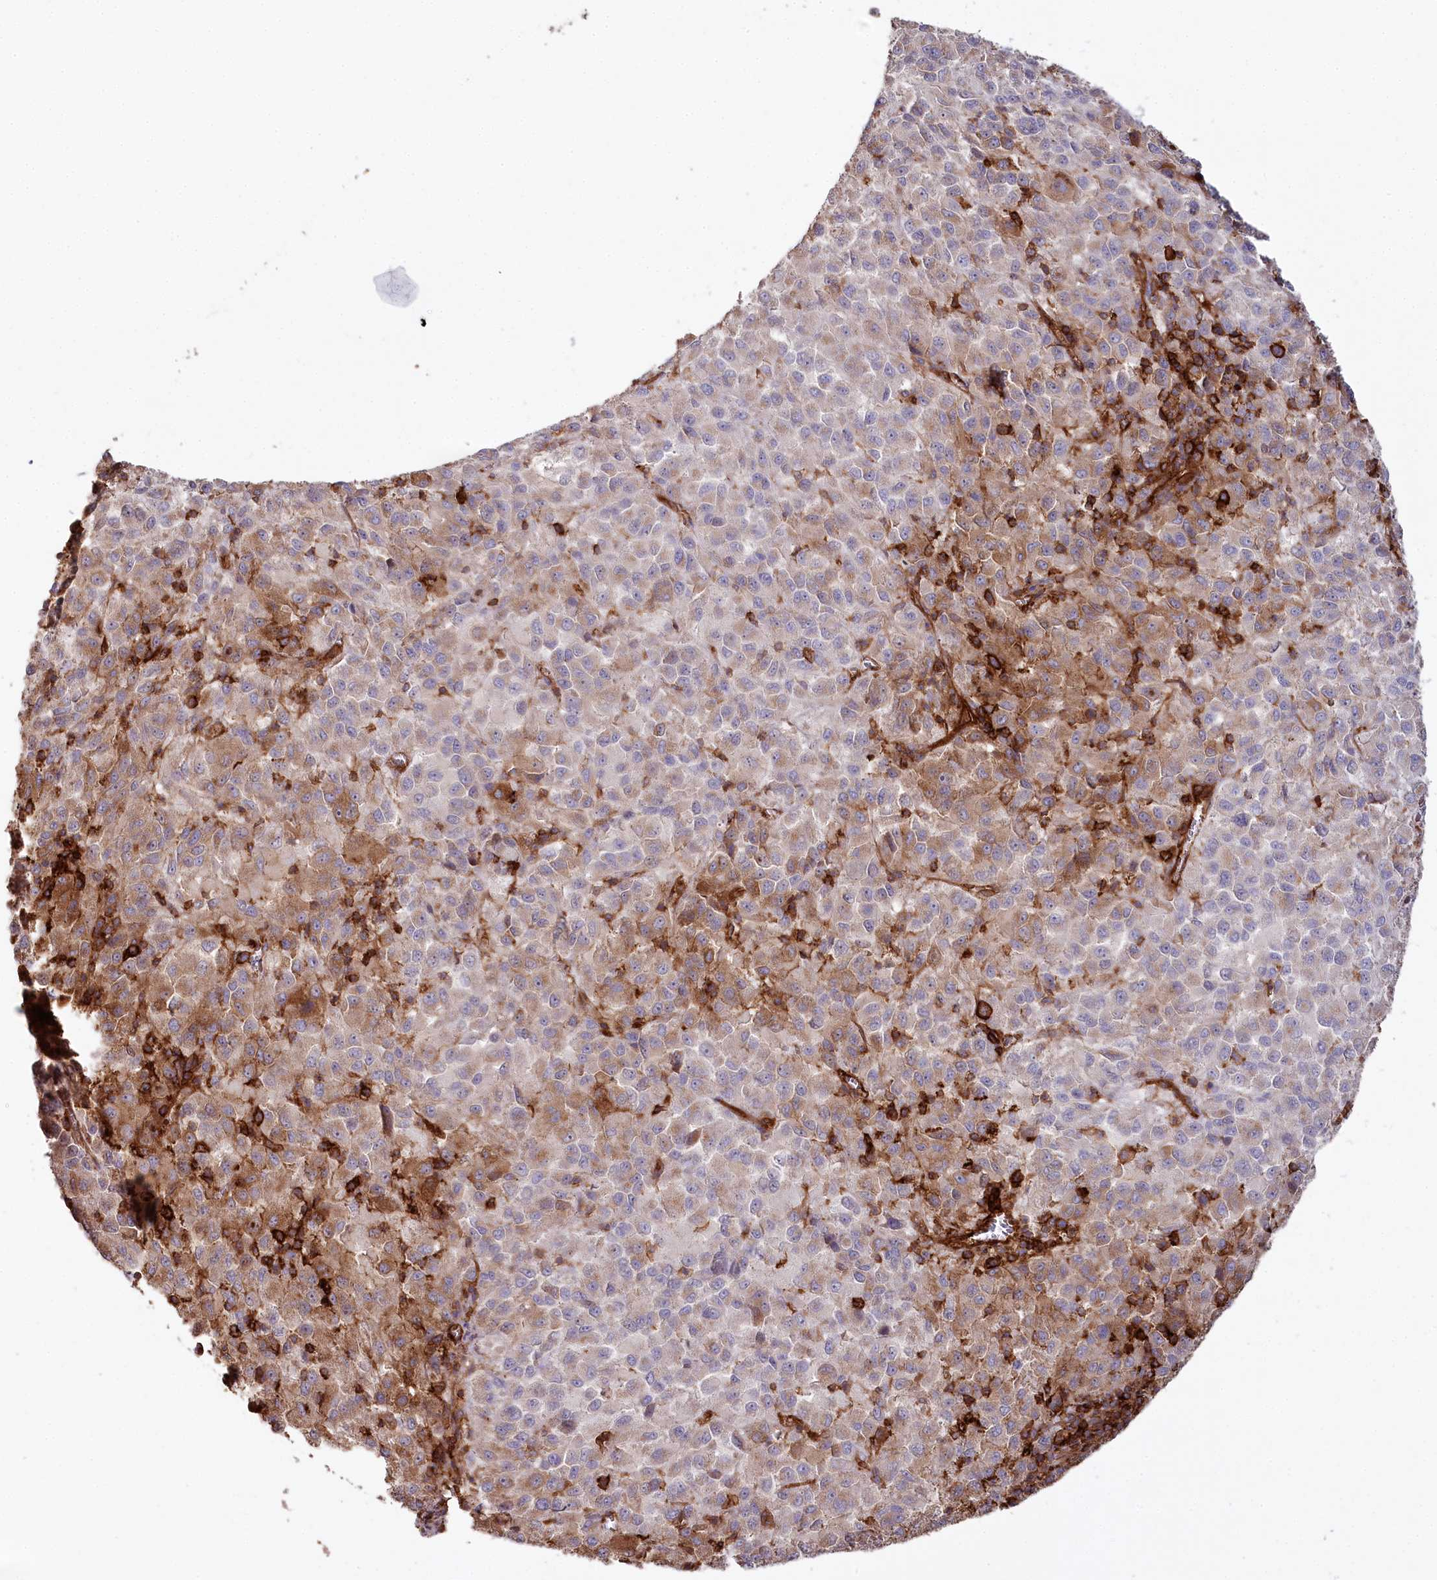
{"staining": {"intensity": "moderate", "quantity": "25%-75%", "location": "cytoplasmic/membranous"}, "tissue": "melanoma", "cell_type": "Tumor cells", "image_type": "cancer", "snomed": [{"axis": "morphology", "description": "Malignant melanoma, Metastatic site"}, {"axis": "topography", "description": "Lung"}], "caption": "Protein analysis of malignant melanoma (metastatic site) tissue demonstrates moderate cytoplasmic/membranous expression in approximately 25%-75% of tumor cells. The staining was performed using DAB to visualize the protein expression in brown, while the nuclei were stained in blue with hematoxylin (Magnification: 20x).", "gene": "RBP5", "patient": {"sex": "male", "age": 64}}